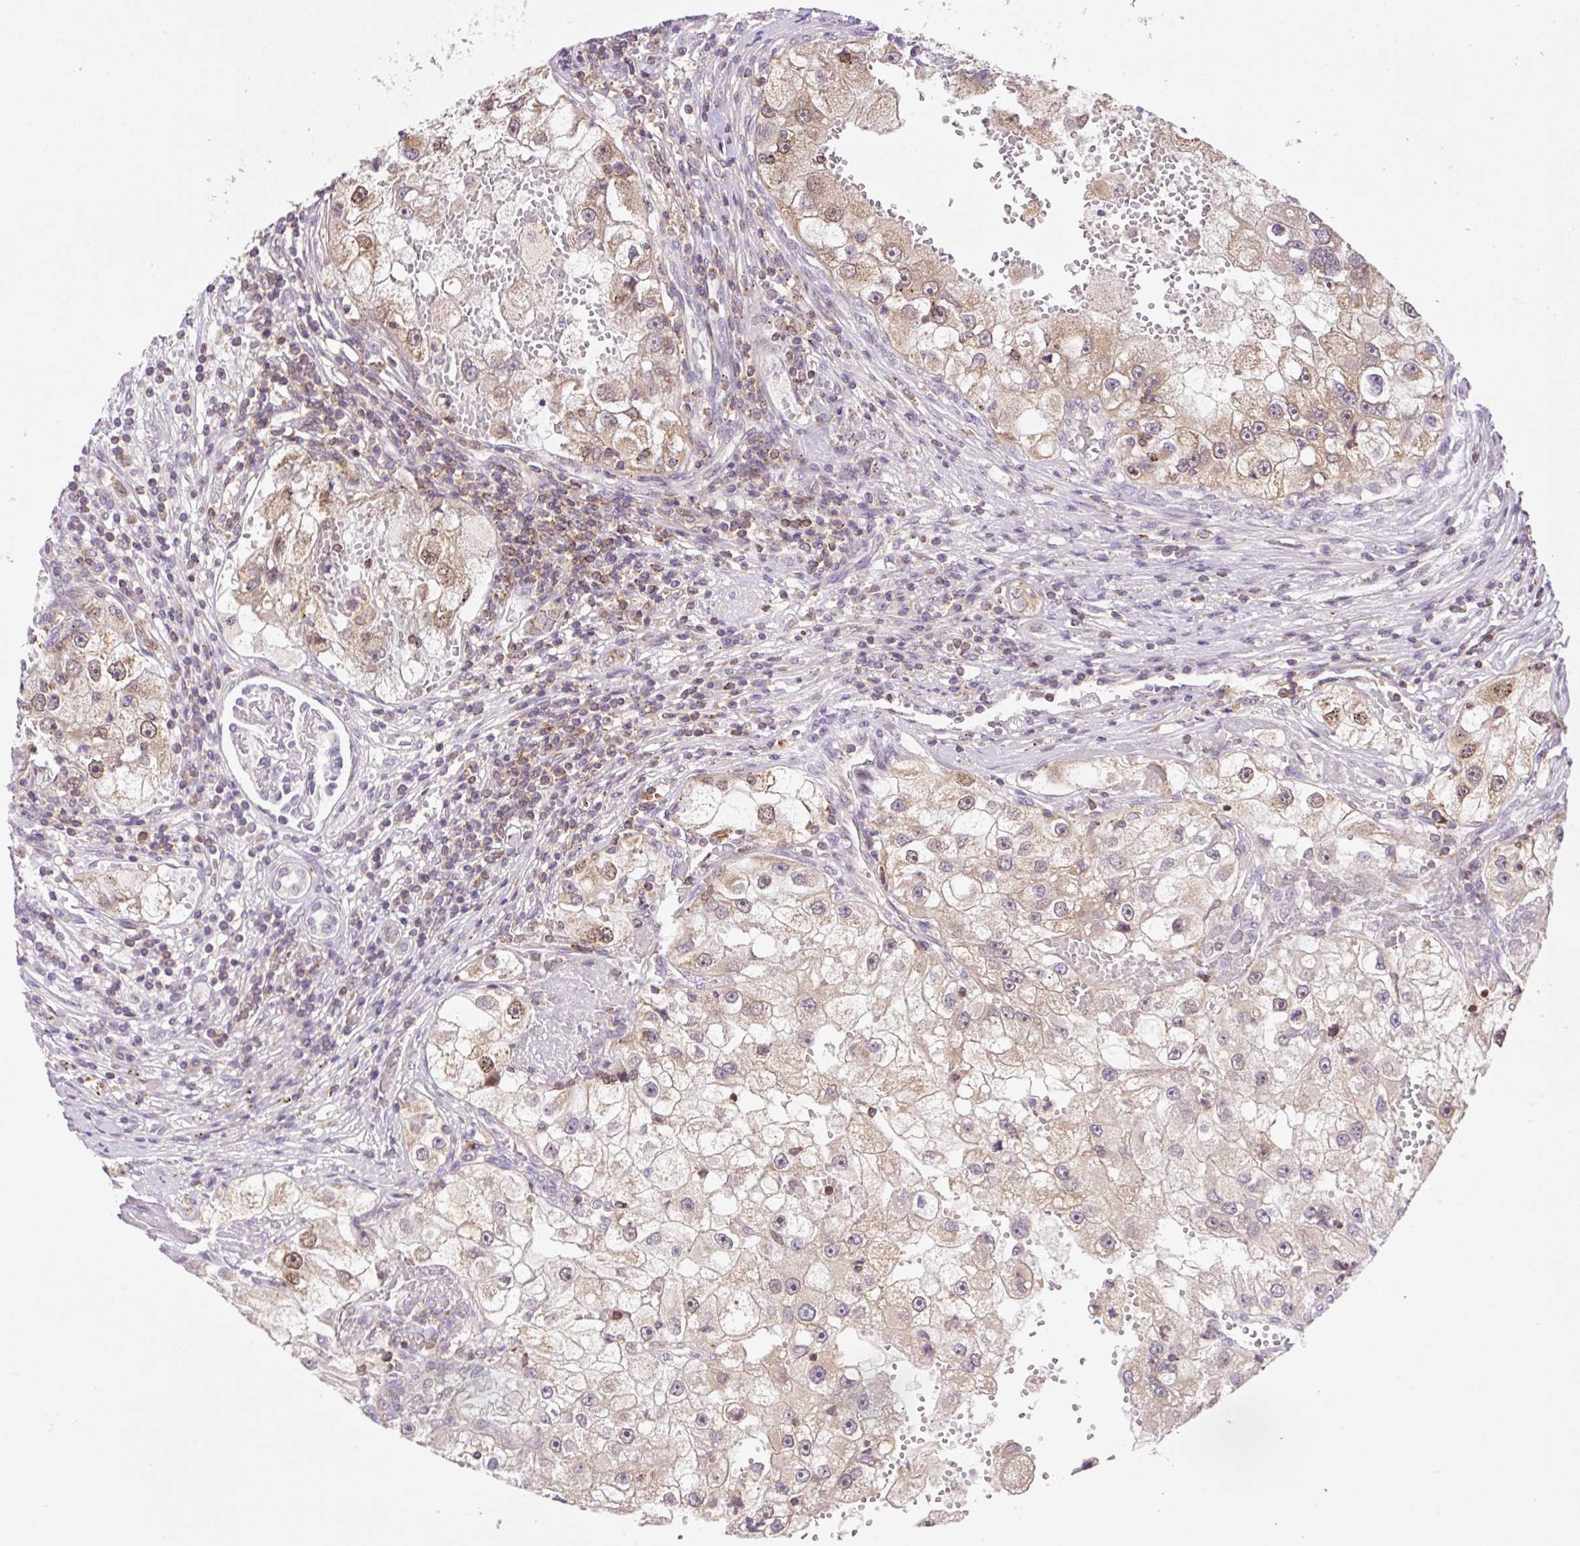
{"staining": {"intensity": "moderate", "quantity": "25%-75%", "location": "cytoplasmic/membranous,nuclear"}, "tissue": "renal cancer", "cell_type": "Tumor cells", "image_type": "cancer", "snomed": [{"axis": "morphology", "description": "Adenocarcinoma, NOS"}, {"axis": "topography", "description": "Kidney"}], "caption": "DAB immunohistochemical staining of renal adenocarcinoma demonstrates moderate cytoplasmic/membranous and nuclear protein positivity in about 25%-75% of tumor cells.", "gene": "CARD11", "patient": {"sex": "male", "age": 63}}